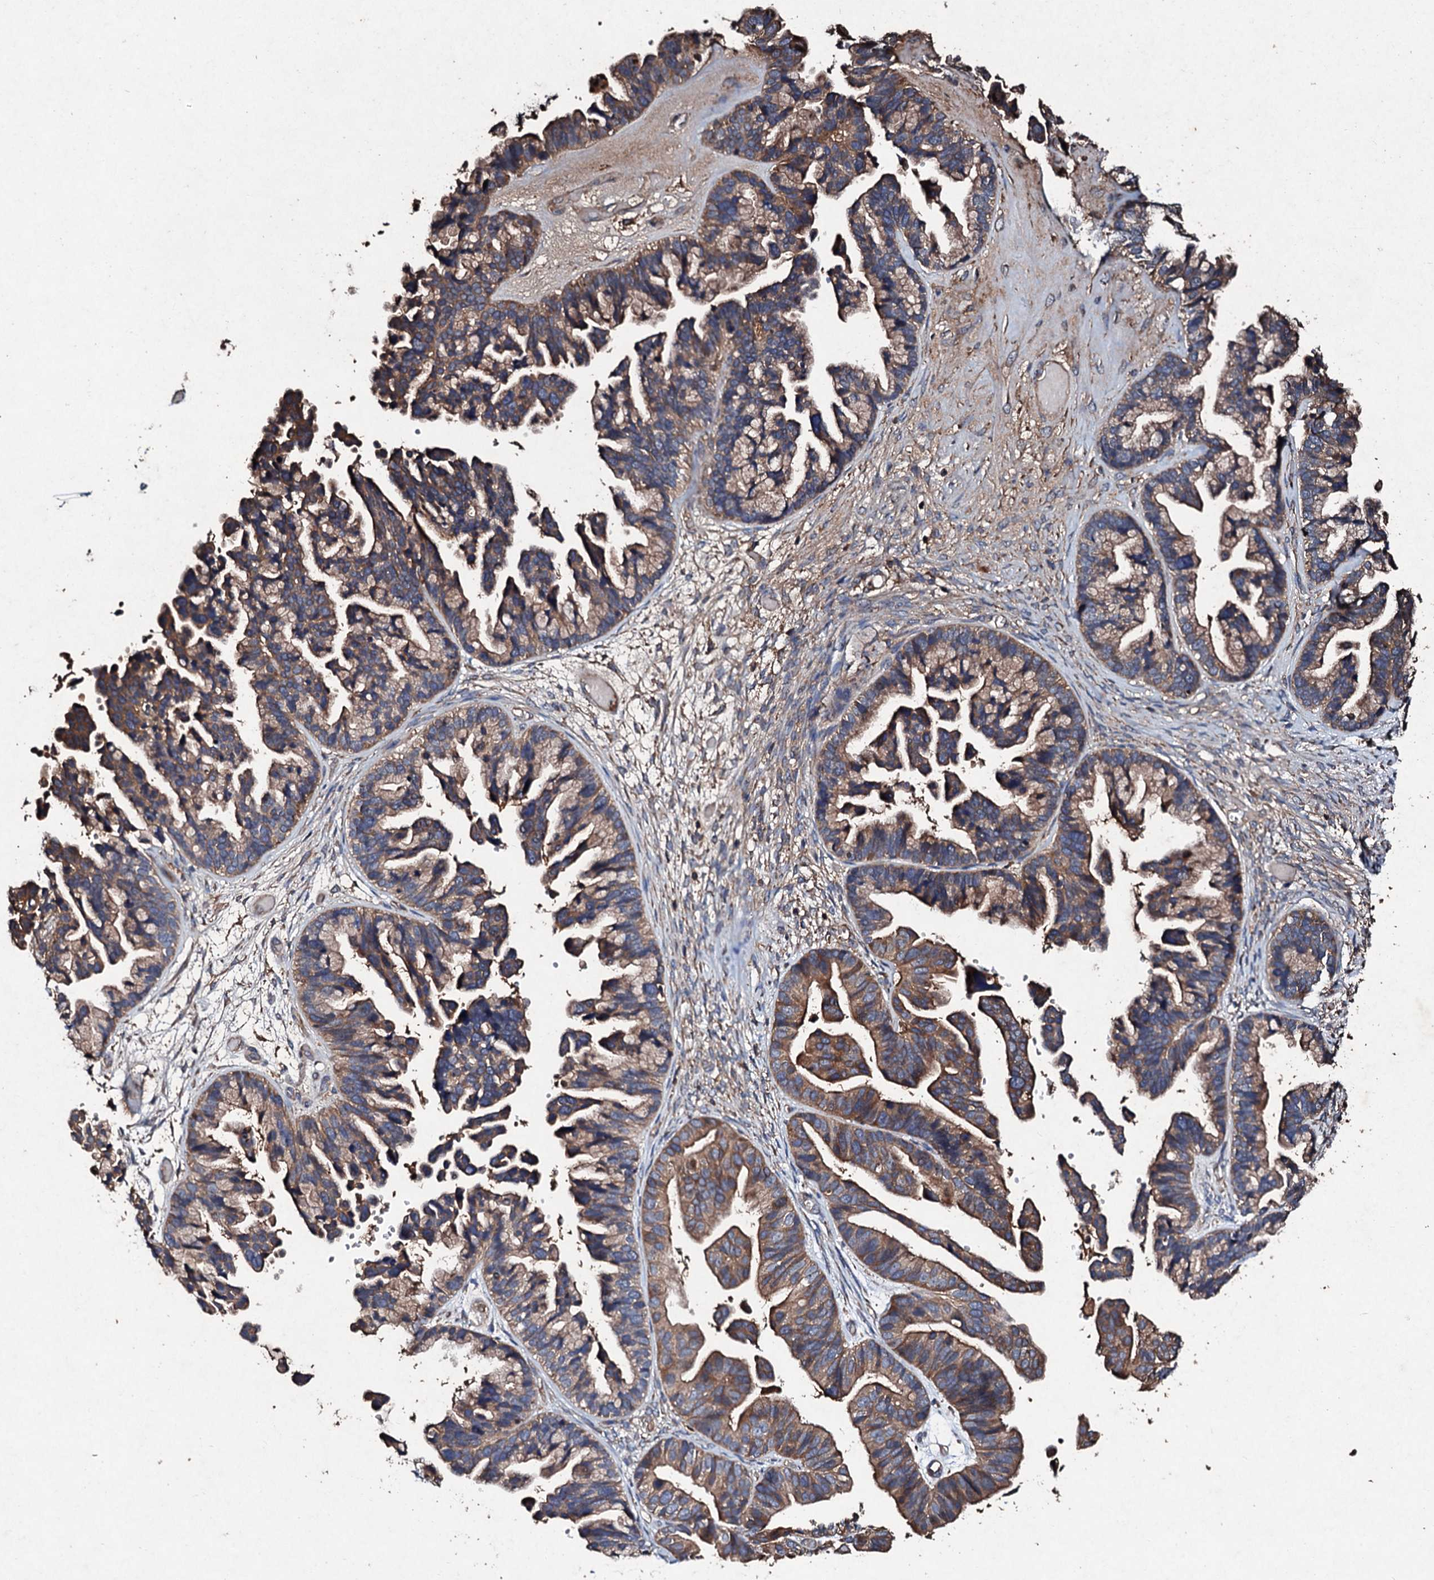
{"staining": {"intensity": "moderate", "quantity": ">75%", "location": "cytoplasmic/membranous"}, "tissue": "ovarian cancer", "cell_type": "Tumor cells", "image_type": "cancer", "snomed": [{"axis": "morphology", "description": "Cystadenocarcinoma, serous, NOS"}, {"axis": "topography", "description": "Ovary"}], "caption": "The micrograph shows a brown stain indicating the presence of a protein in the cytoplasmic/membranous of tumor cells in ovarian cancer (serous cystadenocarcinoma).", "gene": "KERA", "patient": {"sex": "female", "age": 56}}